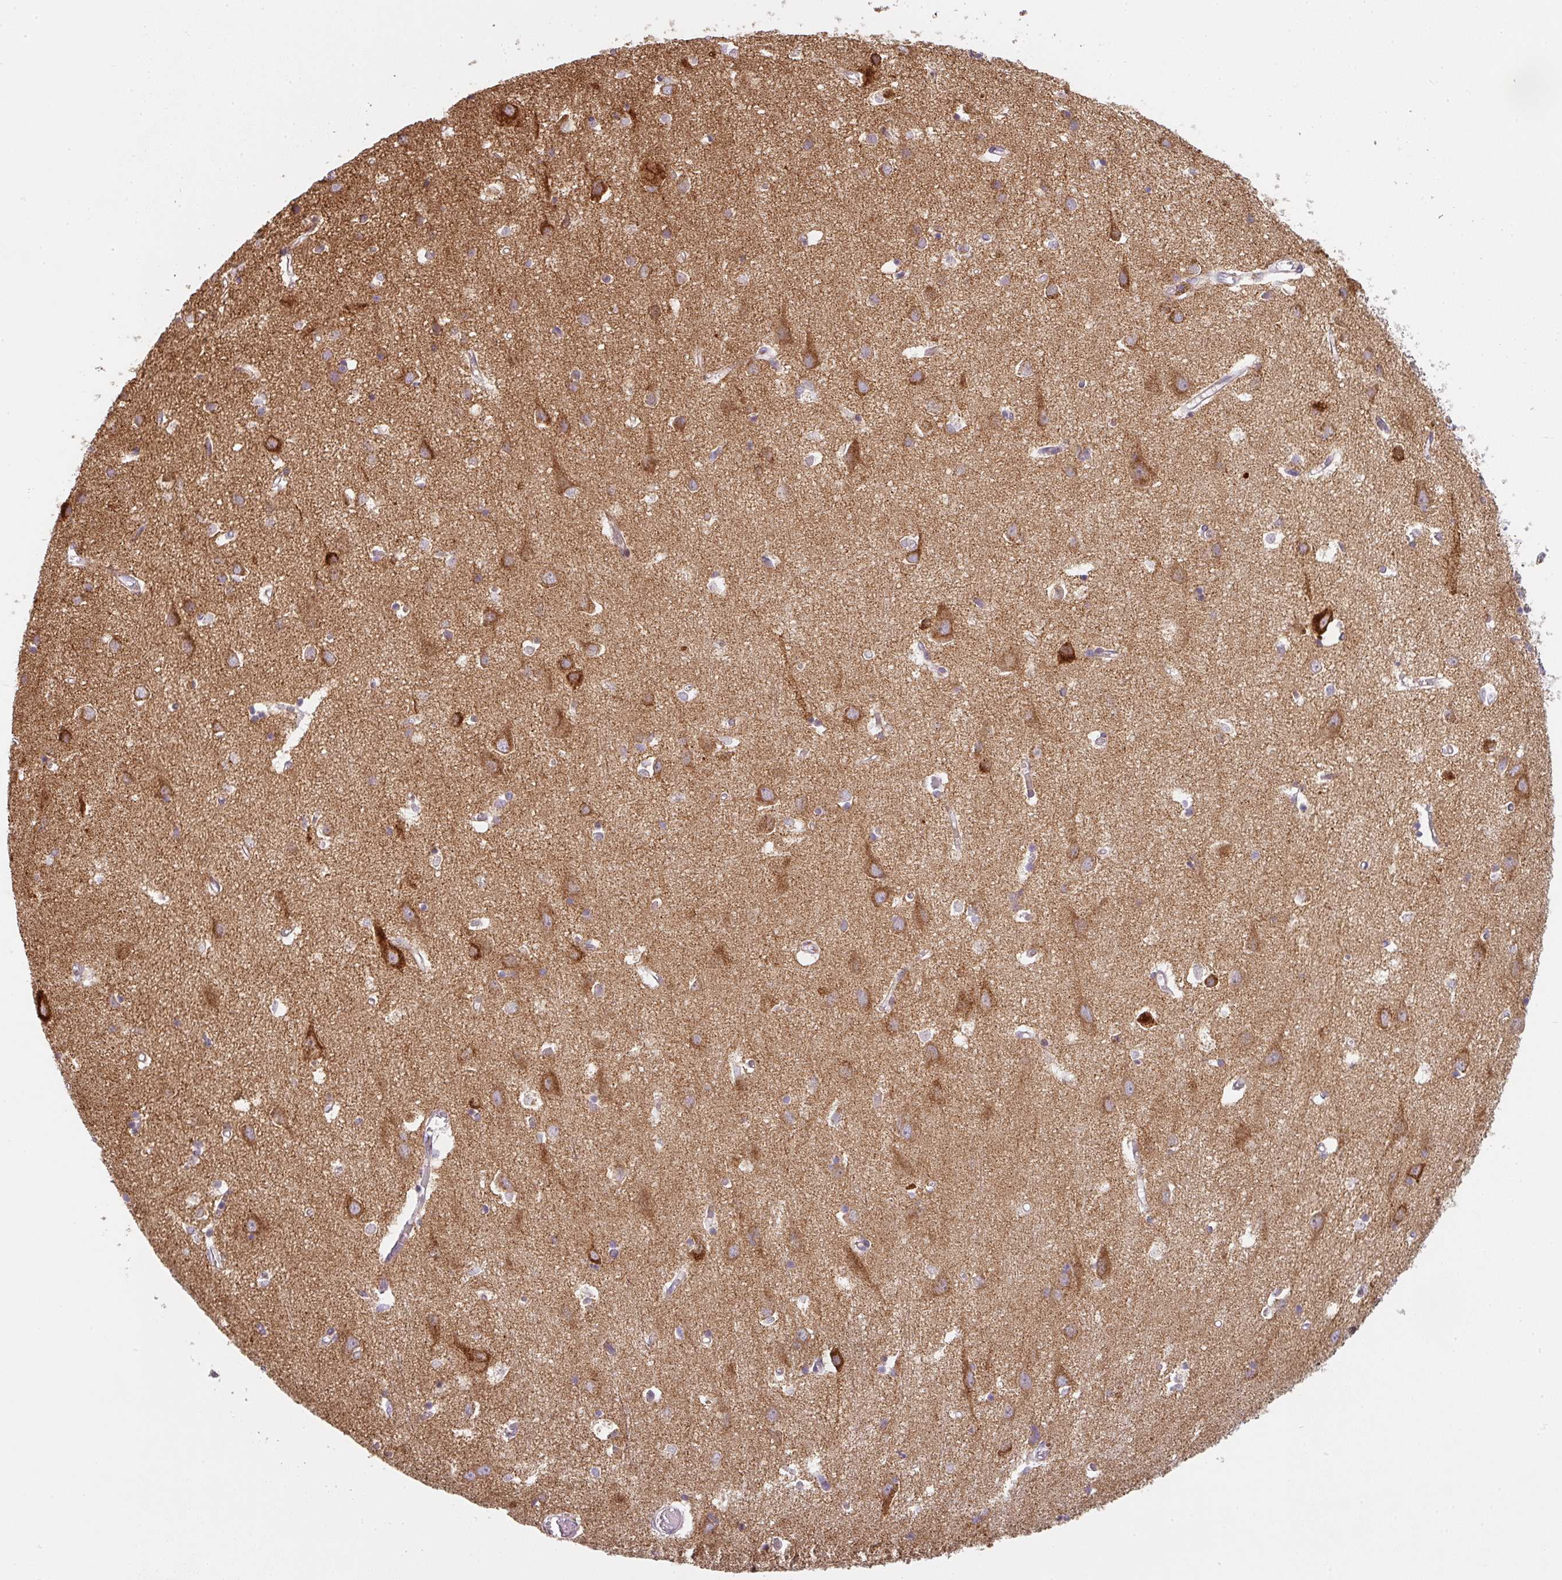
{"staining": {"intensity": "weak", "quantity": "25%-75%", "location": "cytoplasmic/membranous"}, "tissue": "cerebral cortex", "cell_type": "Endothelial cells", "image_type": "normal", "snomed": [{"axis": "morphology", "description": "Normal tissue, NOS"}, {"axis": "topography", "description": "Cerebral cortex"}], "caption": "An image of cerebral cortex stained for a protein reveals weak cytoplasmic/membranous brown staining in endothelial cells.", "gene": "GVQW3", "patient": {"sex": "male", "age": 70}}